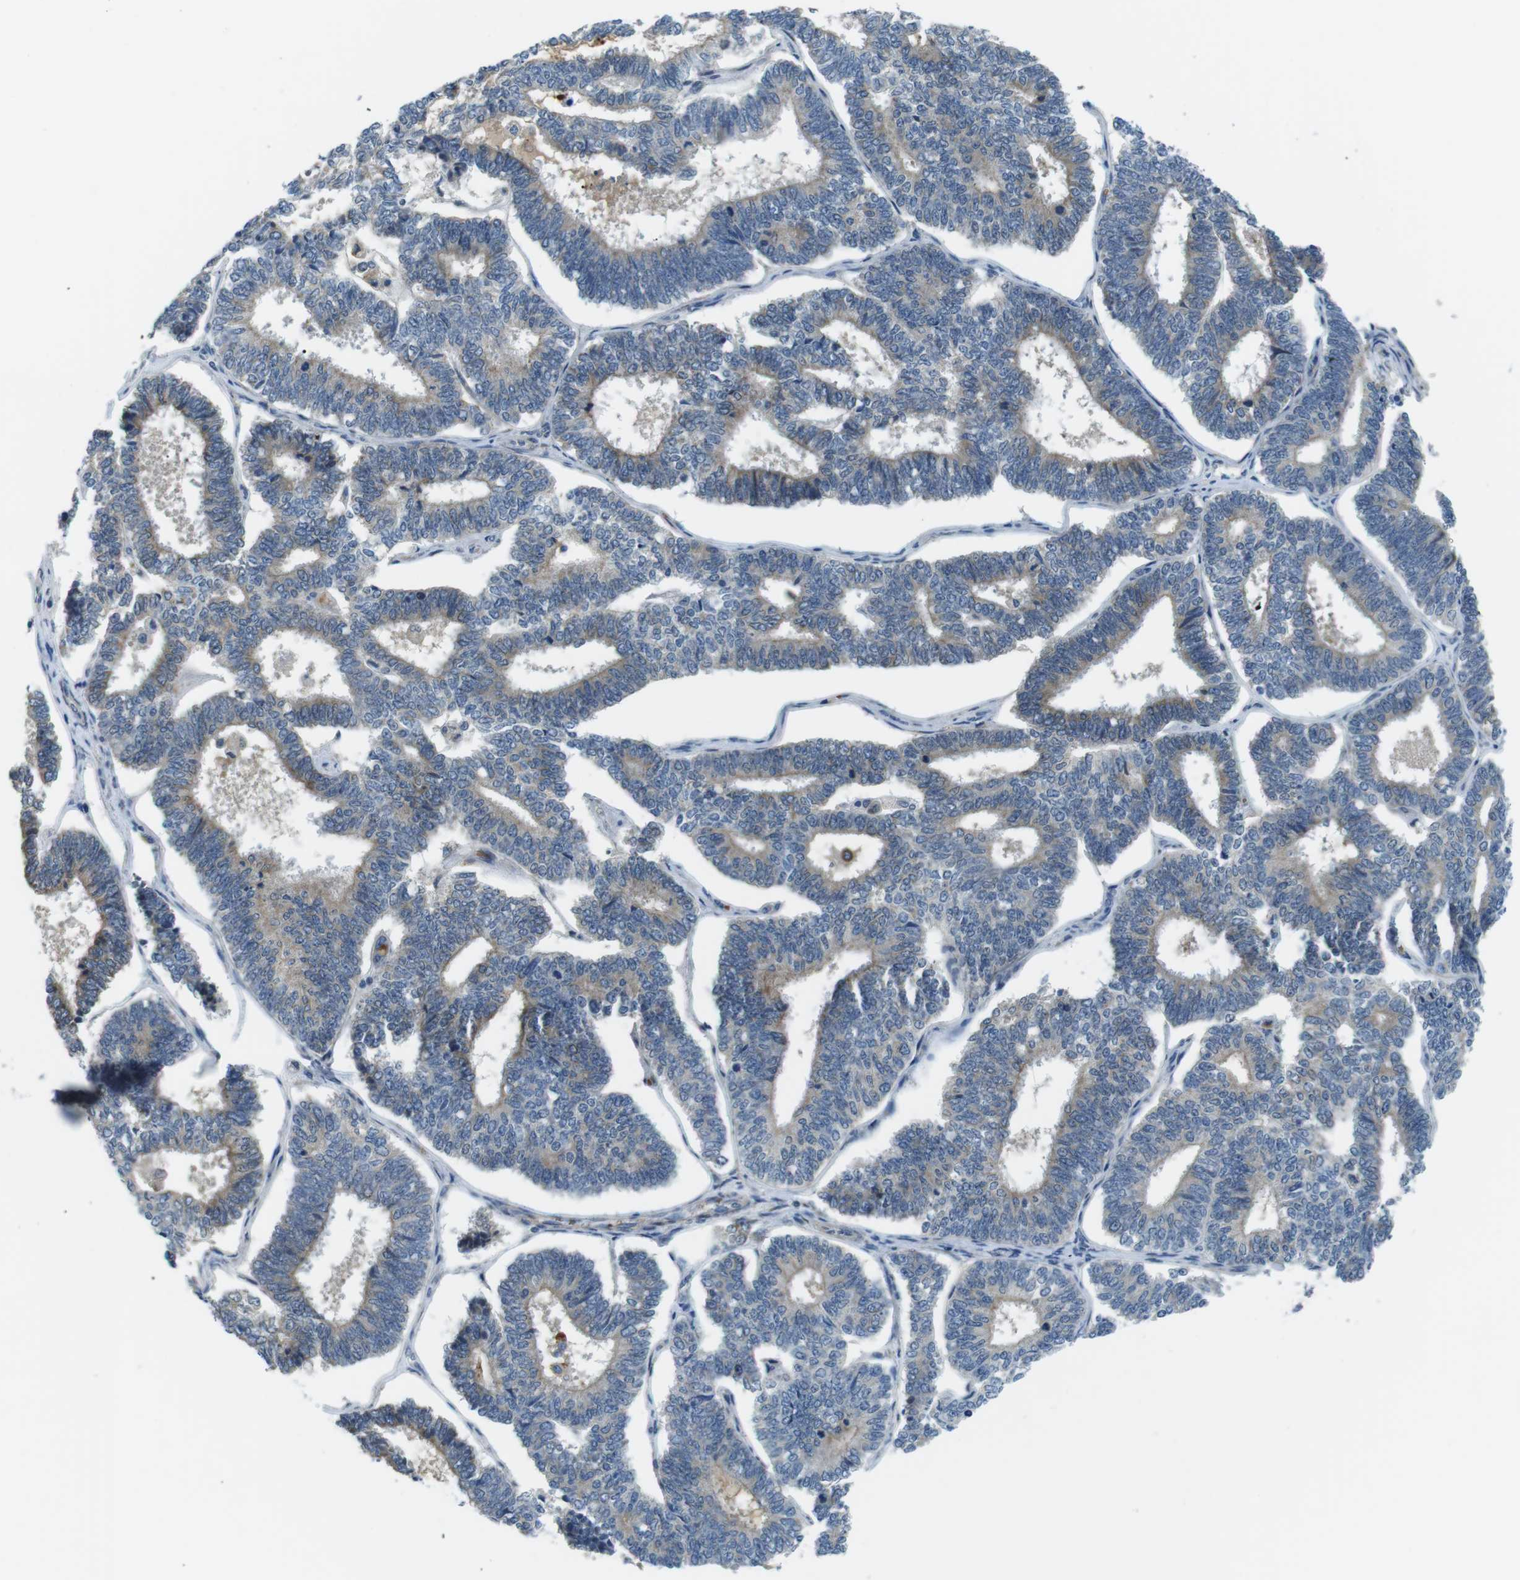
{"staining": {"intensity": "weak", "quantity": "25%-75%", "location": "cytoplasmic/membranous"}, "tissue": "endometrial cancer", "cell_type": "Tumor cells", "image_type": "cancer", "snomed": [{"axis": "morphology", "description": "Adenocarcinoma, NOS"}, {"axis": "topography", "description": "Endometrium"}], "caption": "A brown stain highlights weak cytoplasmic/membranous positivity of a protein in human endometrial cancer (adenocarcinoma) tumor cells. (IHC, brightfield microscopy, high magnification).", "gene": "WSCD1", "patient": {"sex": "female", "age": 70}}